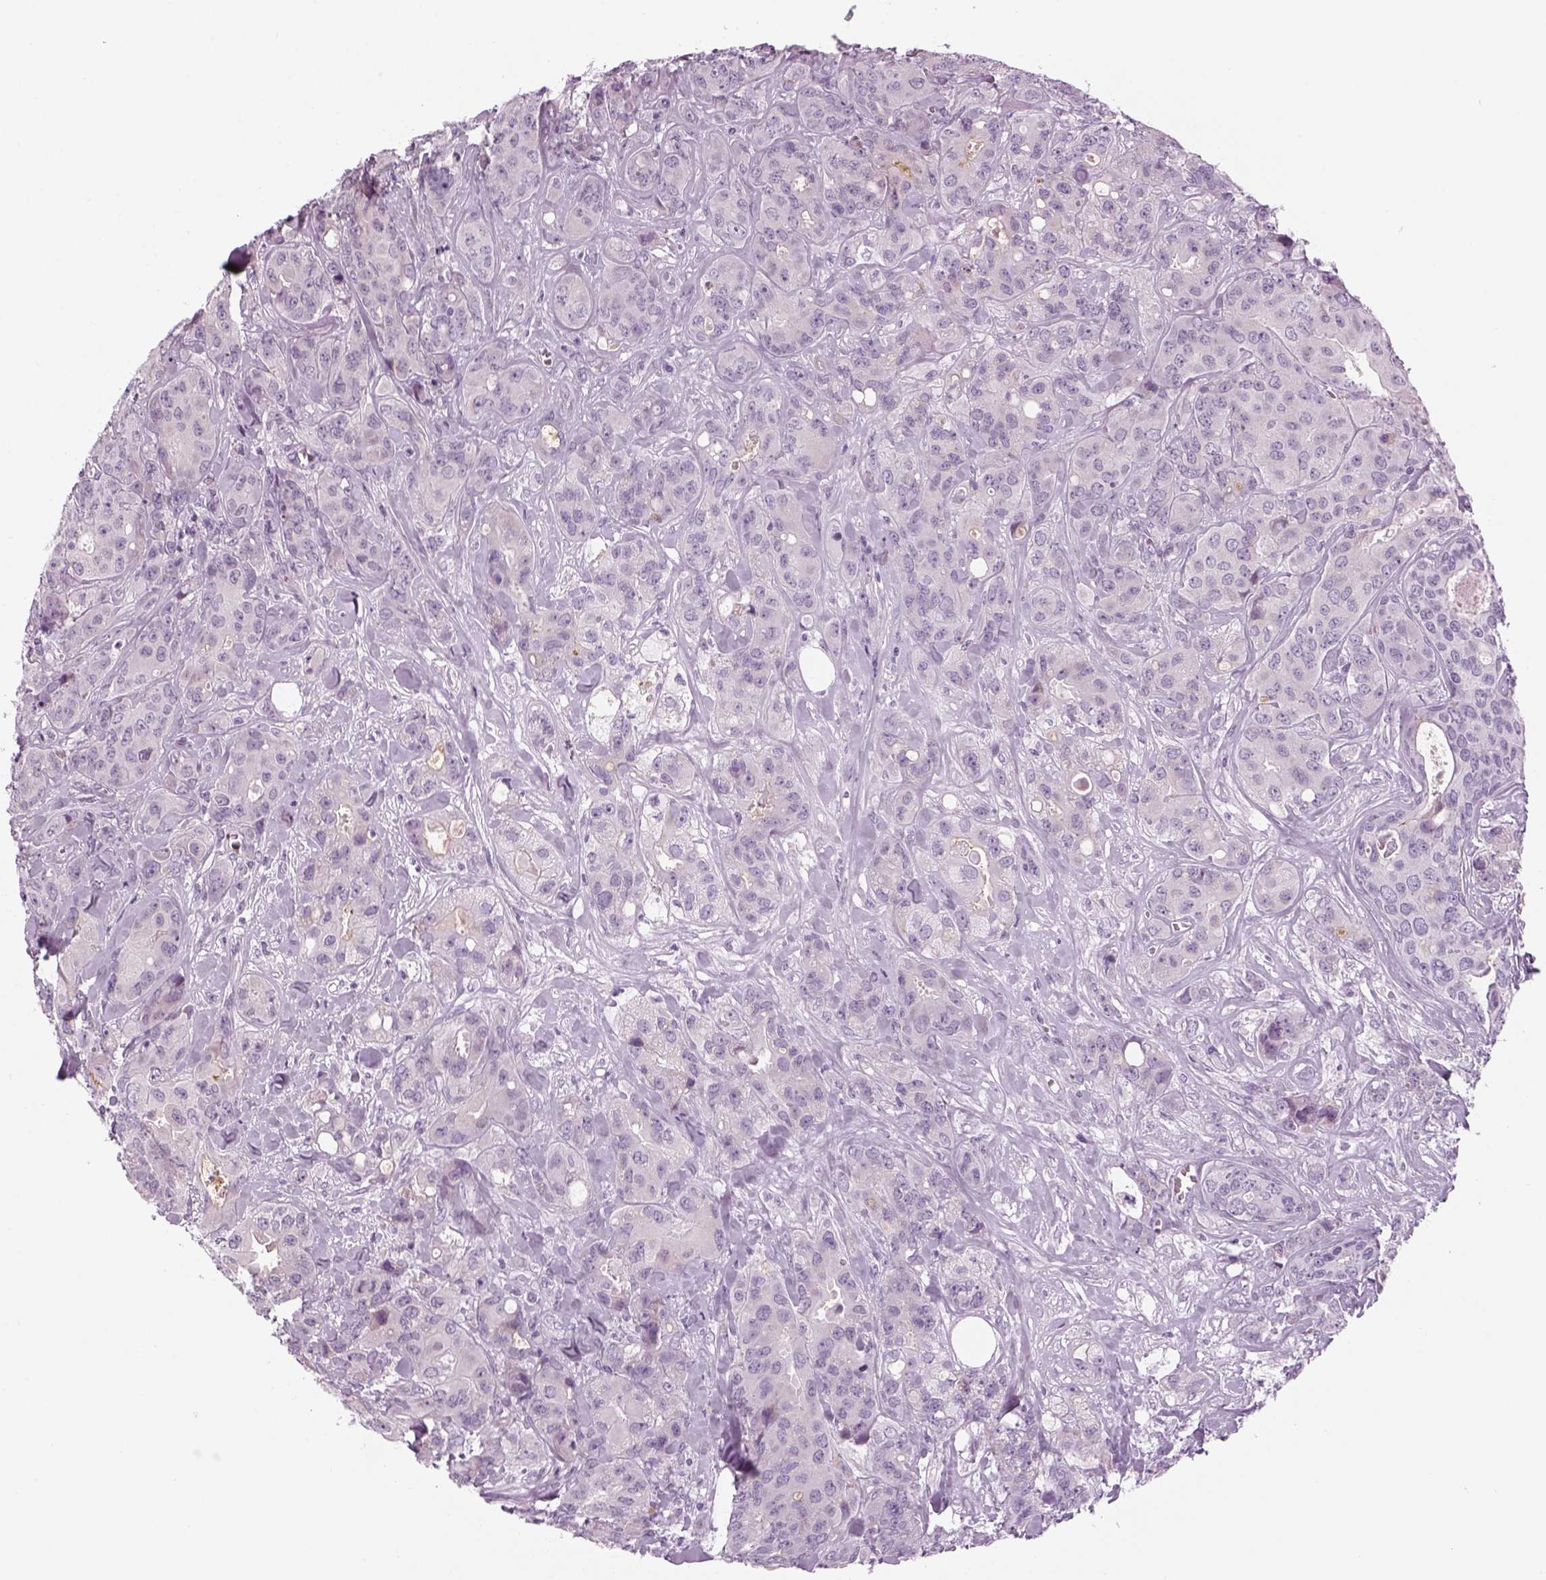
{"staining": {"intensity": "negative", "quantity": "none", "location": "none"}, "tissue": "breast cancer", "cell_type": "Tumor cells", "image_type": "cancer", "snomed": [{"axis": "morphology", "description": "Duct carcinoma"}, {"axis": "topography", "description": "Breast"}], "caption": "Protein analysis of breast cancer shows no significant staining in tumor cells.", "gene": "LRRIQ3", "patient": {"sex": "female", "age": 43}}